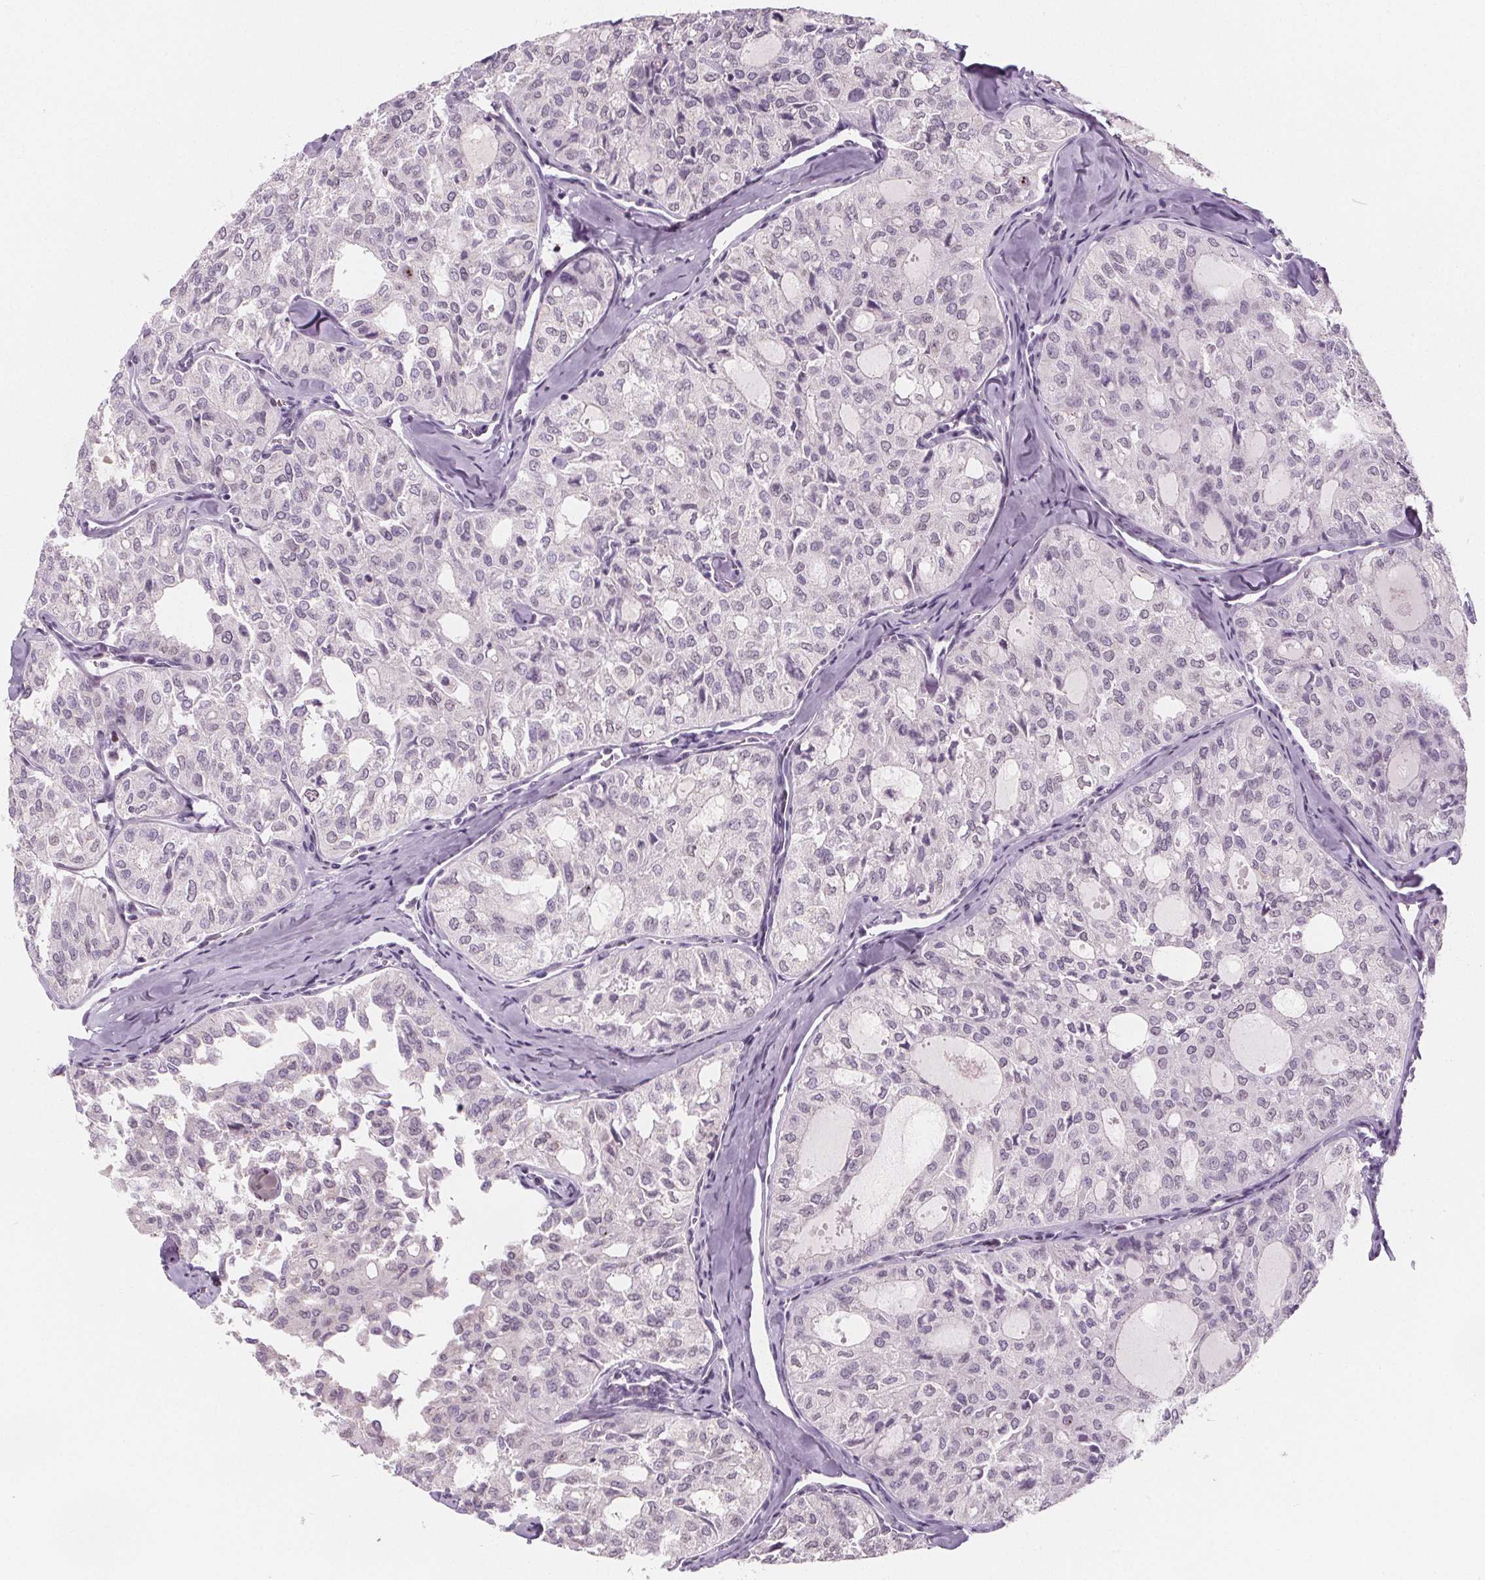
{"staining": {"intensity": "negative", "quantity": "none", "location": "none"}, "tissue": "thyroid cancer", "cell_type": "Tumor cells", "image_type": "cancer", "snomed": [{"axis": "morphology", "description": "Follicular adenoma carcinoma, NOS"}, {"axis": "topography", "description": "Thyroid gland"}], "caption": "Tumor cells show no significant protein staining in thyroid cancer (follicular adenoma carcinoma).", "gene": "DBX2", "patient": {"sex": "male", "age": 75}}